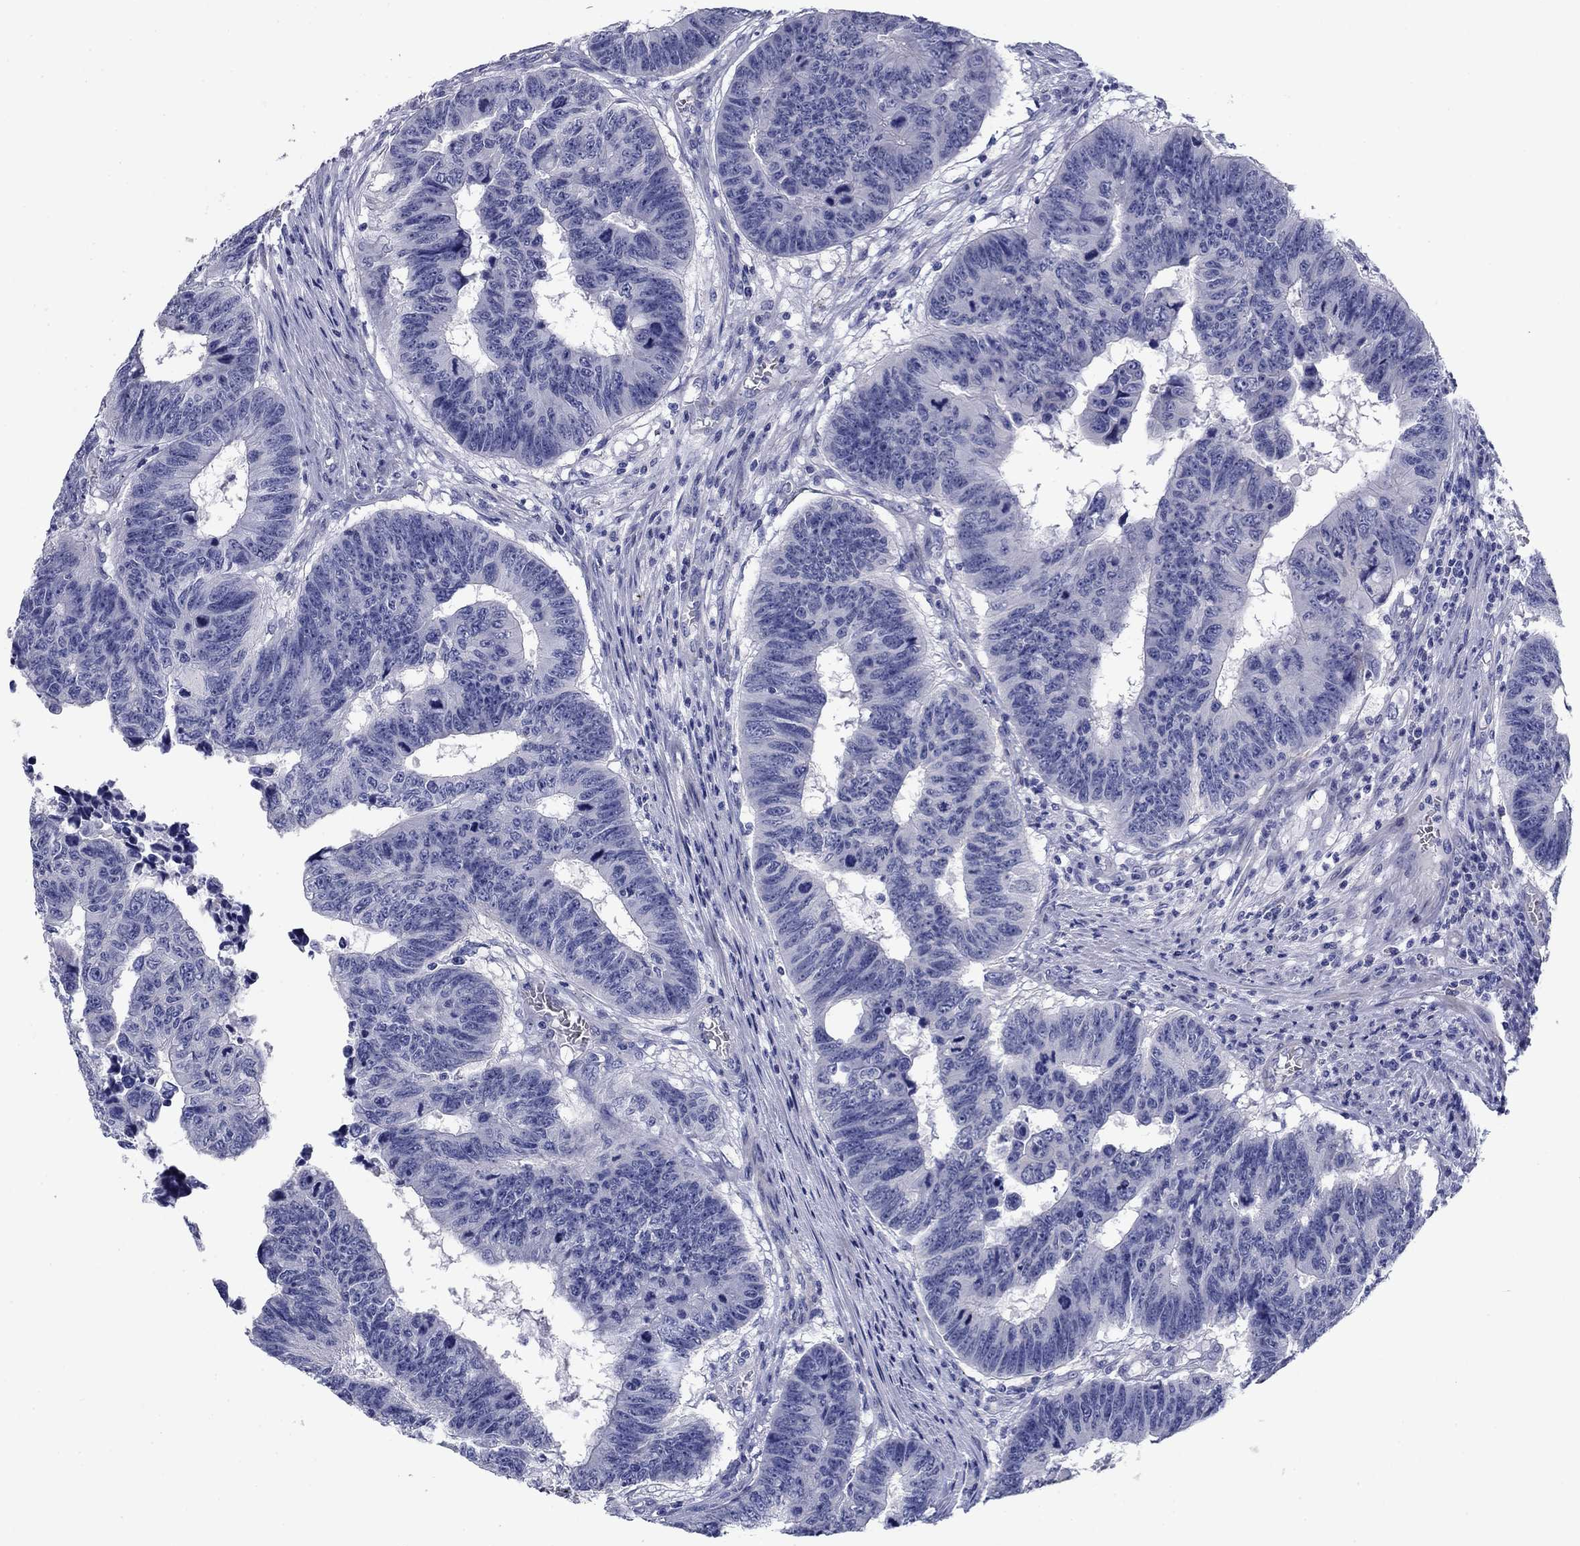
{"staining": {"intensity": "negative", "quantity": "none", "location": "none"}, "tissue": "colorectal cancer", "cell_type": "Tumor cells", "image_type": "cancer", "snomed": [{"axis": "morphology", "description": "Adenocarcinoma, NOS"}, {"axis": "topography", "description": "Appendix"}, {"axis": "topography", "description": "Colon"}, {"axis": "topography", "description": "Cecum"}, {"axis": "topography", "description": "Colon asc"}], "caption": "Immunohistochemistry image of human adenocarcinoma (colorectal) stained for a protein (brown), which shows no expression in tumor cells. The staining was performed using DAB (3,3'-diaminobenzidine) to visualize the protein expression in brown, while the nuclei were stained in blue with hematoxylin (Magnification: 20x).", "gene": "PRKCG", "patient": {"sex": "female", "age": 85}}